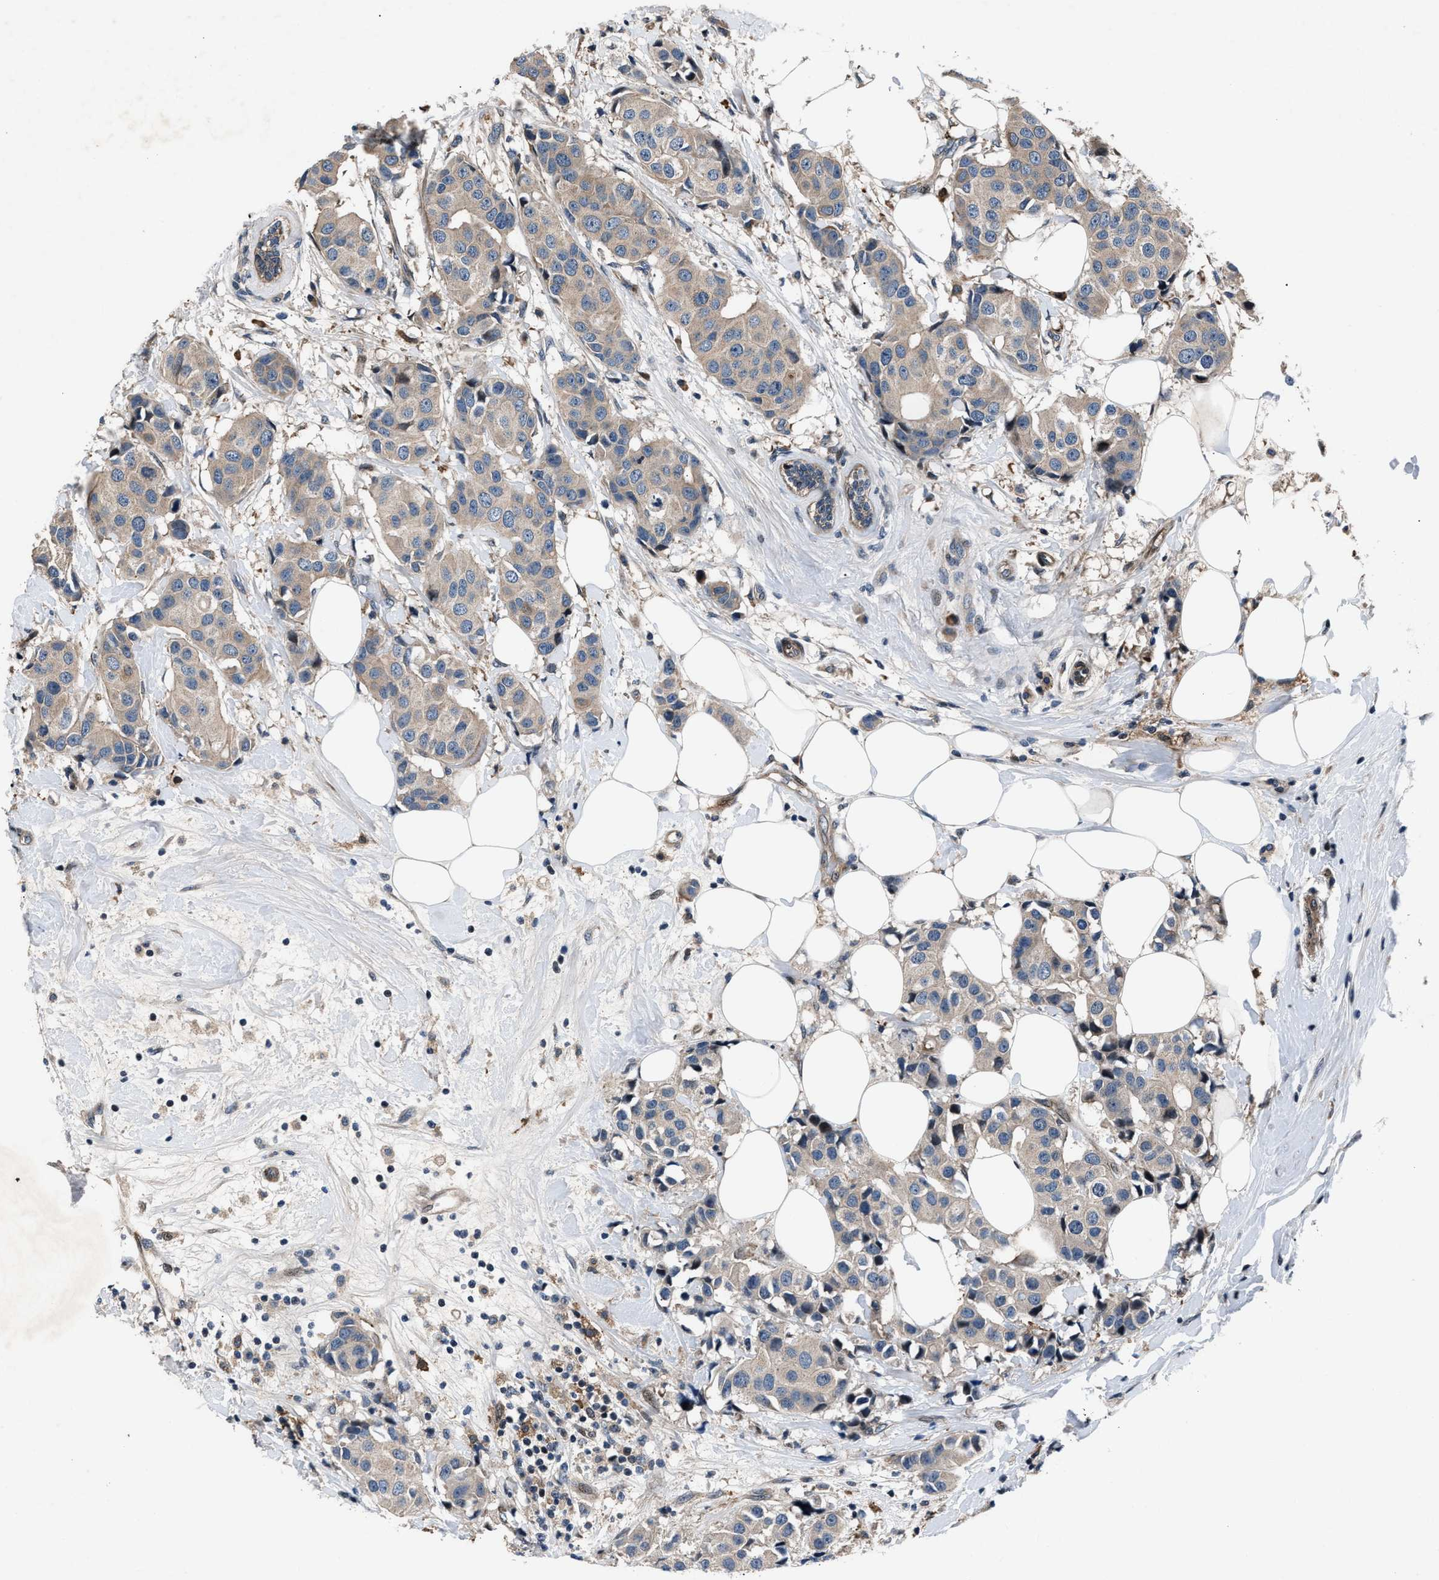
{"staining": {"intensity": "weak", "quantity": ">75%", "location": "cytoplasmic/membranous"}, "tissue": "breast cancer", "cell_type": "Tumor cells", "image_type": "cancer", "snomed": [{"axis": "morphology", "description": "Normal tissue, NOS"}, {"axis": "morphology", "description": "Duct carcinoma"}, {"axis": "topography", "description": "Breast"}], "caption": "Breast invasive ductal carcinoma tissue exhibits weak cytoplasmic/membranous expression in approximately >75% of tumor cells", "gene": "DYNC2I1", "patient": {"sex": "female", "age": 39}}